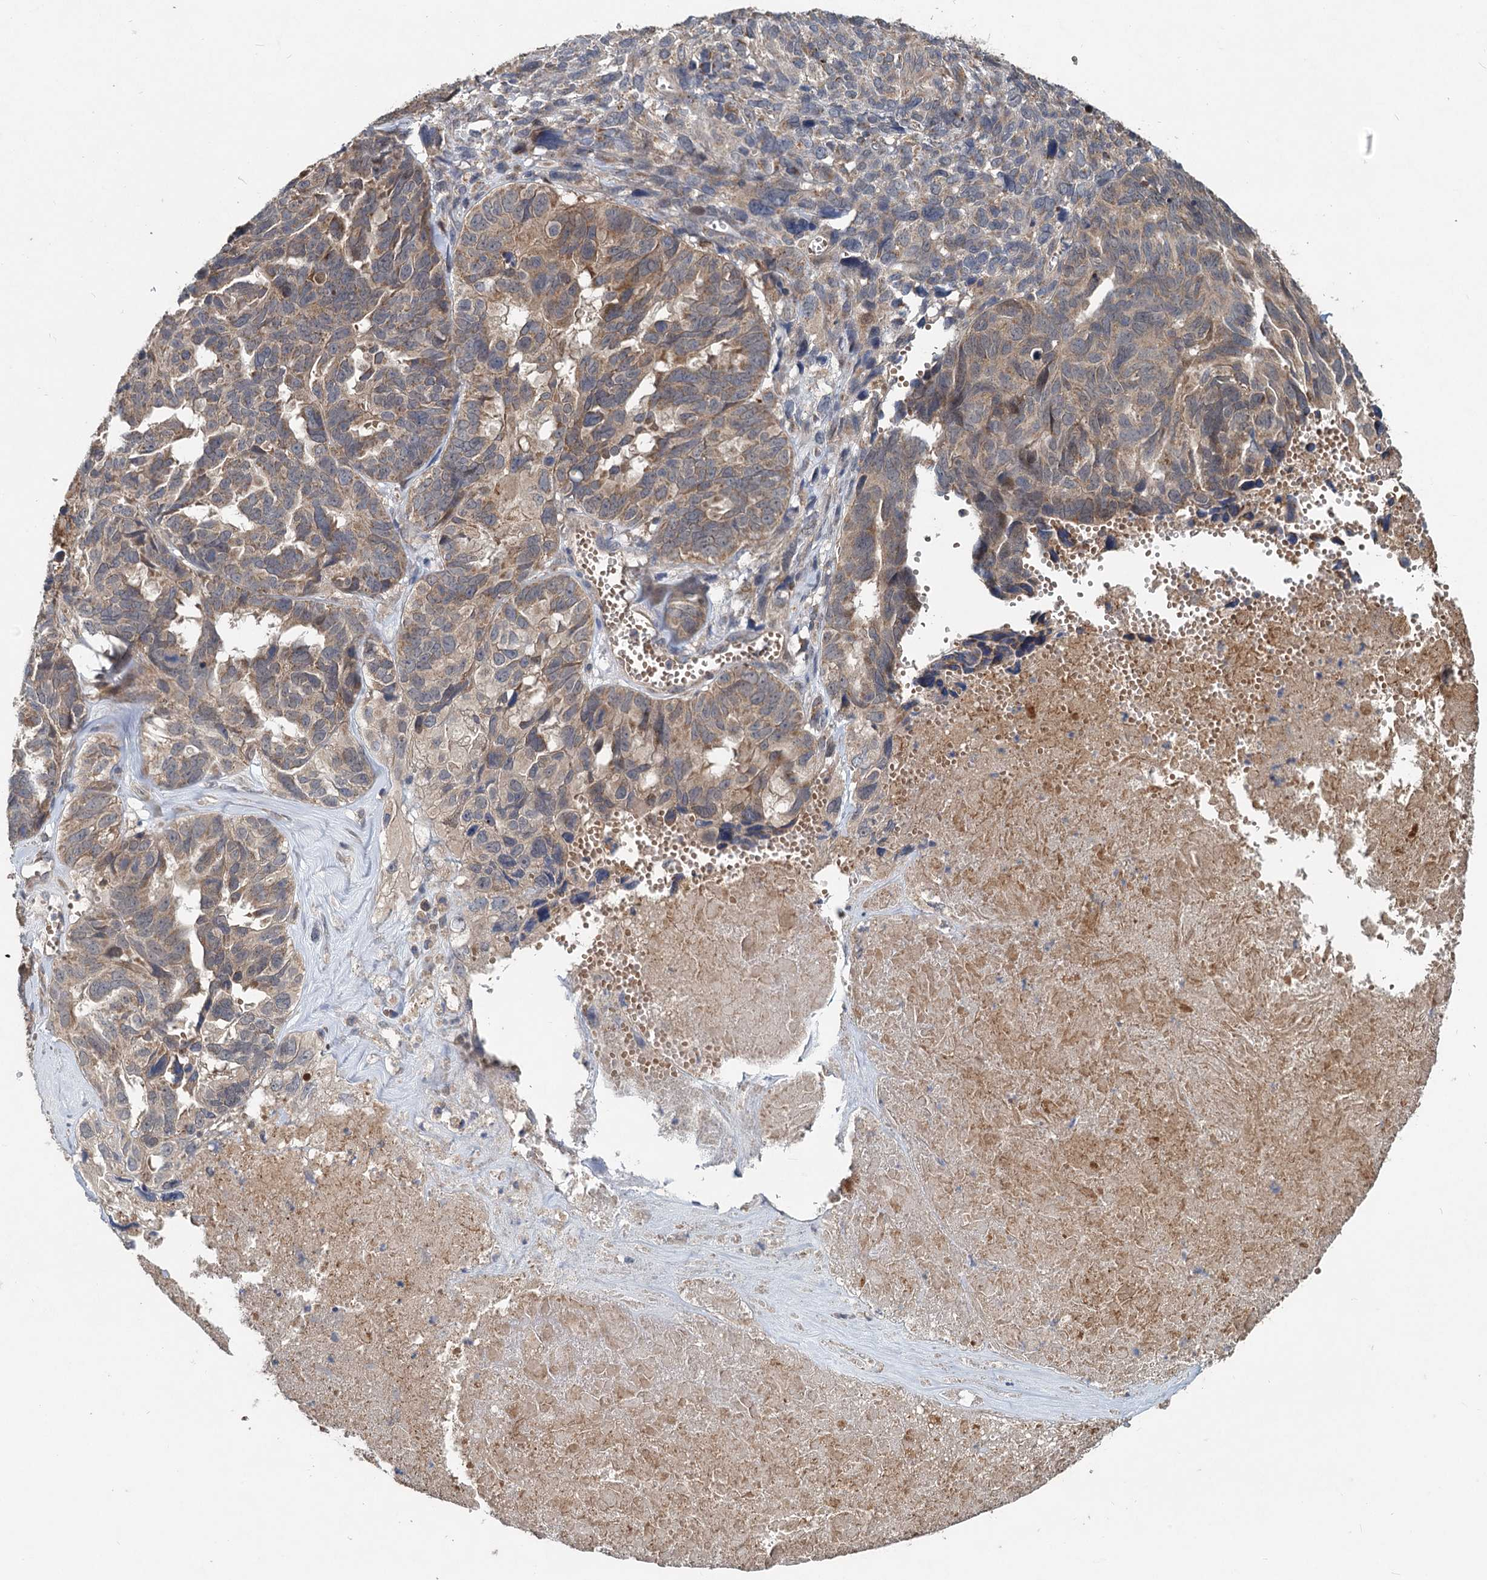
{"staining": {"intensity": "weak", "quantity": ">75%", "location": "cytoplasmic/membranous"}, "tissue": "ovarian cancer", "cell_type": "Tumor cells", "image_type": "cancer", "snomed": [{"axis": "morphology", "description": "Cystadenocarcinoma, serous, NOS"}, {"axis": "topography", "description": "Ovary"}], "caption": "A micrograph showing weak cytoplasmic/membranous expression in about >75% of tumor cells in ovarian cancer, as visualized by brown immunohistochemical staining.", "gene": "OTUB1", "patient": {"sex": "female", "age": 79}}